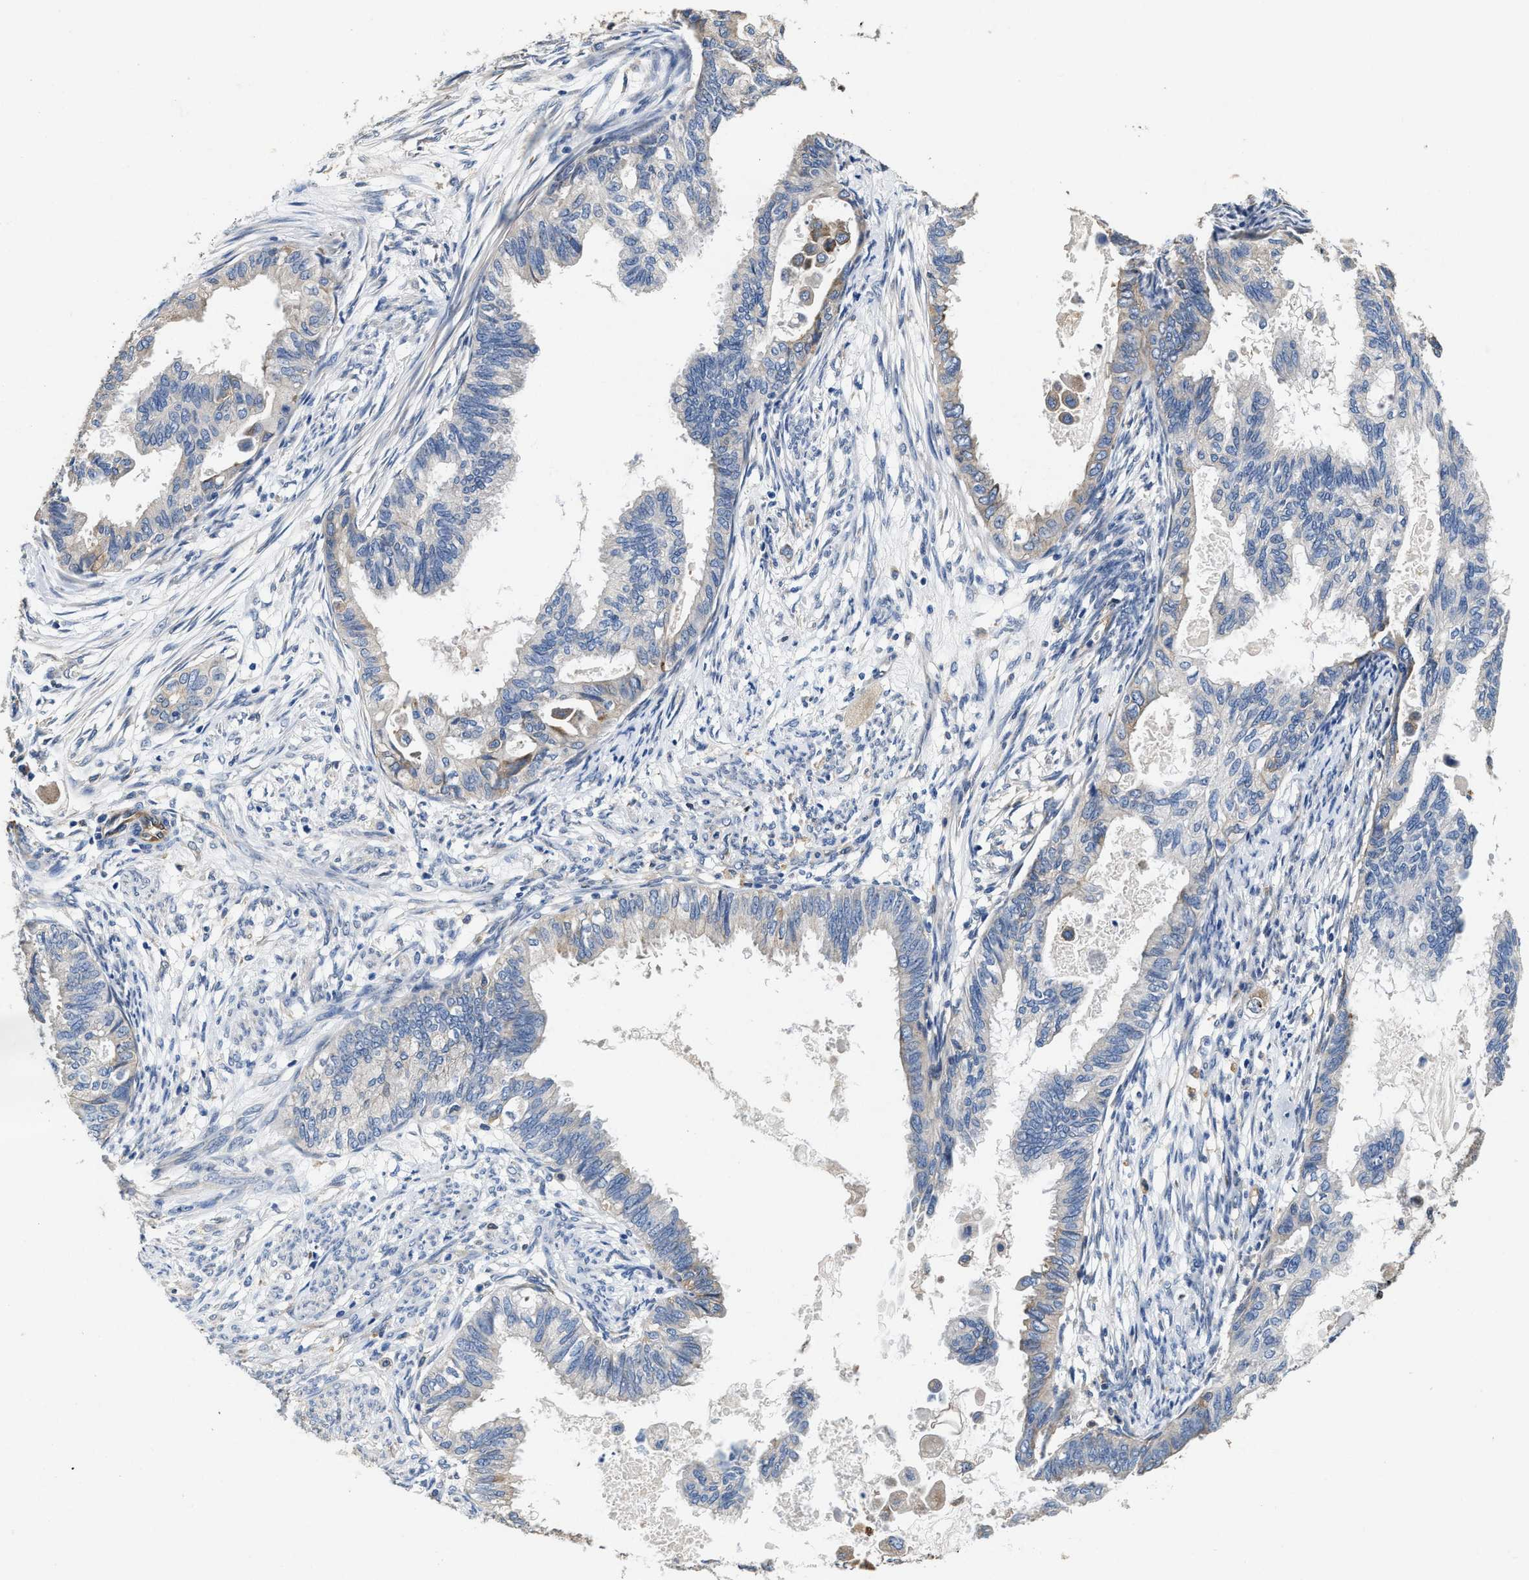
{"staining": {"intensity": "negative", "quantity": "none", "location": "none"}, "tissue": "cervical cancer", "cell_type": "Tumor cells", "image_type": "cancer", "snomed": [{"axis": "morphology", "description": "Normal tissue, NOS"}, {"axis": "morphology", "description": "Adenocarcinoma, NOS"}, {"axis": "topography", "description": "Cervix"}, {"axis": "topography", "description": "Endometrium"}], "caption": "IHC photomicrograph of neoplastic tissue: cervical cancer stained with DAB displays no significant protein staining in tumor cells.", "gene": "PEG10", "patient": {"sex": "female", "age": 86}}